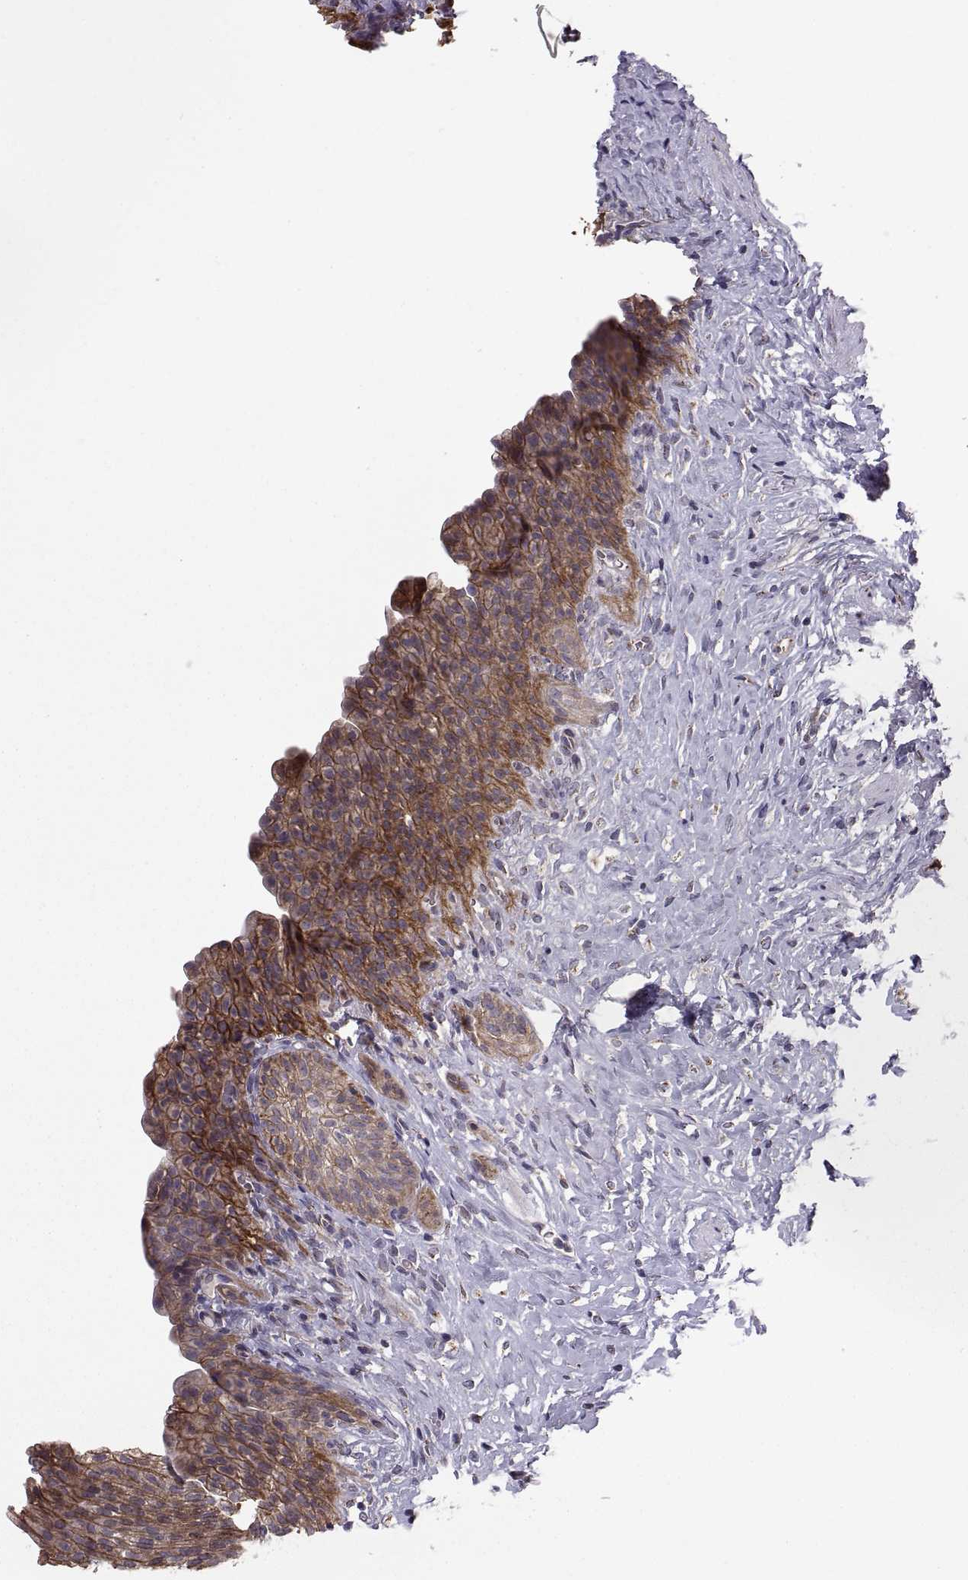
{"staining": {"intensity": "strong", "quantity": "<25%", "location": "cytoplasmic/membranous"}, "tissue": "urinary bladder", "cell_type": "Urothelial cells", "image_type": "normal", "snomed": [{"axis": "morphology", "description": "Normal tissue, NOS"}, {"axis": "topography", "description": "Urinary bladder"}], "caption": "Immunohistochemistry photomicrograph of normal urinary bladder: urinary bladder stained using IHC shows medium levels of strong protein expression localized specifically in the cytoplasmic/membranous of urothelial cells, appearing as a cytoplasmic/membranous brown color.", "gene": "TESC", "patient": {"sex": "male", "age": 76}}